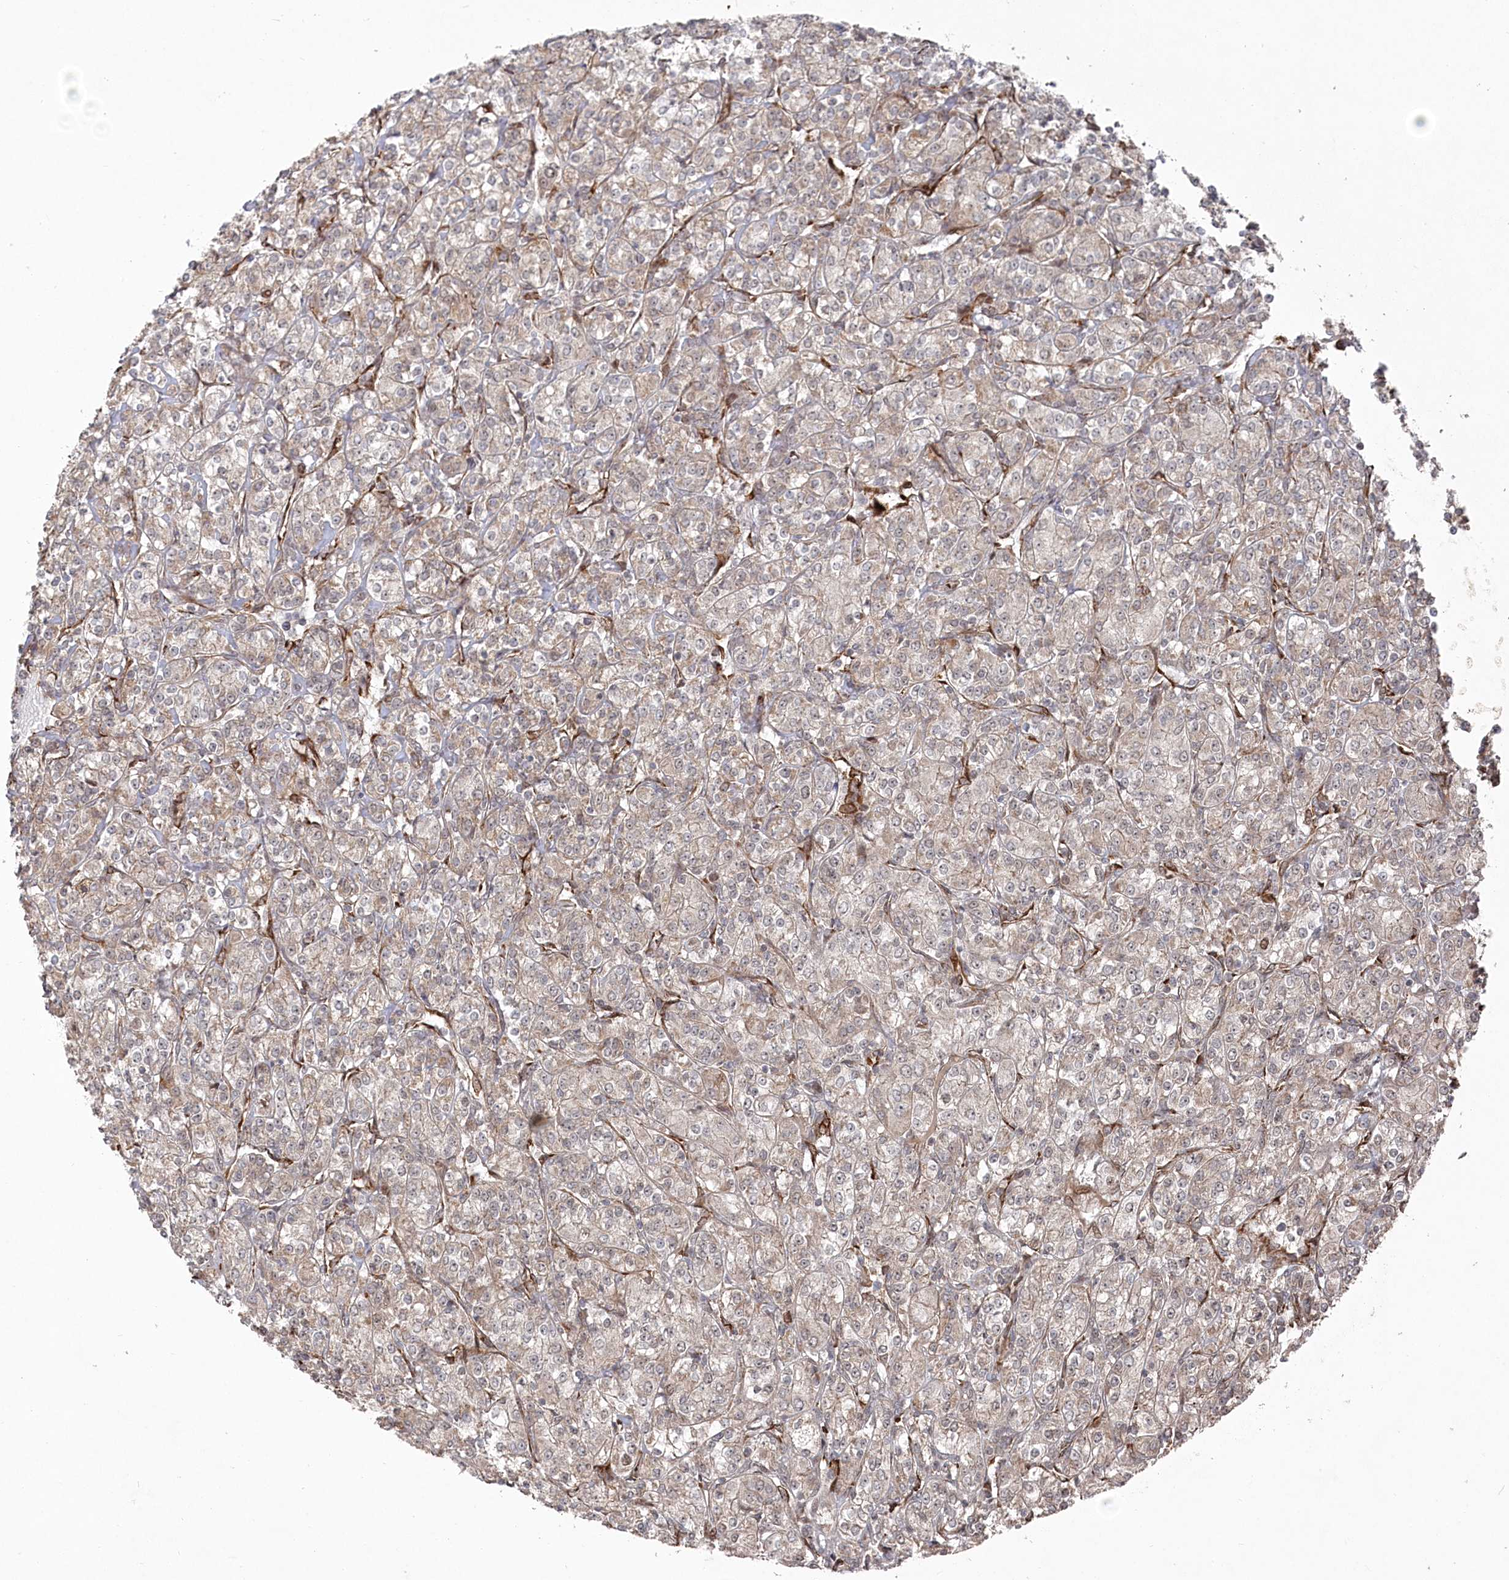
{"staining": {"intensity": "weak", "quantity": "<25%", "location": "cytoplasmic/membranous"}, "tissue": "renal cancer", "cell_type": "Tumor cells", "image_type": "cancer", "snomed": [{"axis": "morphology", "description": "Adenocarcinoma, NOS"}, {"axis": "topography", "description": "Kidney"}], "caption": "IHC image of neoplastic tissue: renal cancer (adenocarcinoma) stained with DAB demonstrates no significant protein expression in tumor cells.", "gene": "POLR3A", "patient": {"sex": "male", "age": 77}}